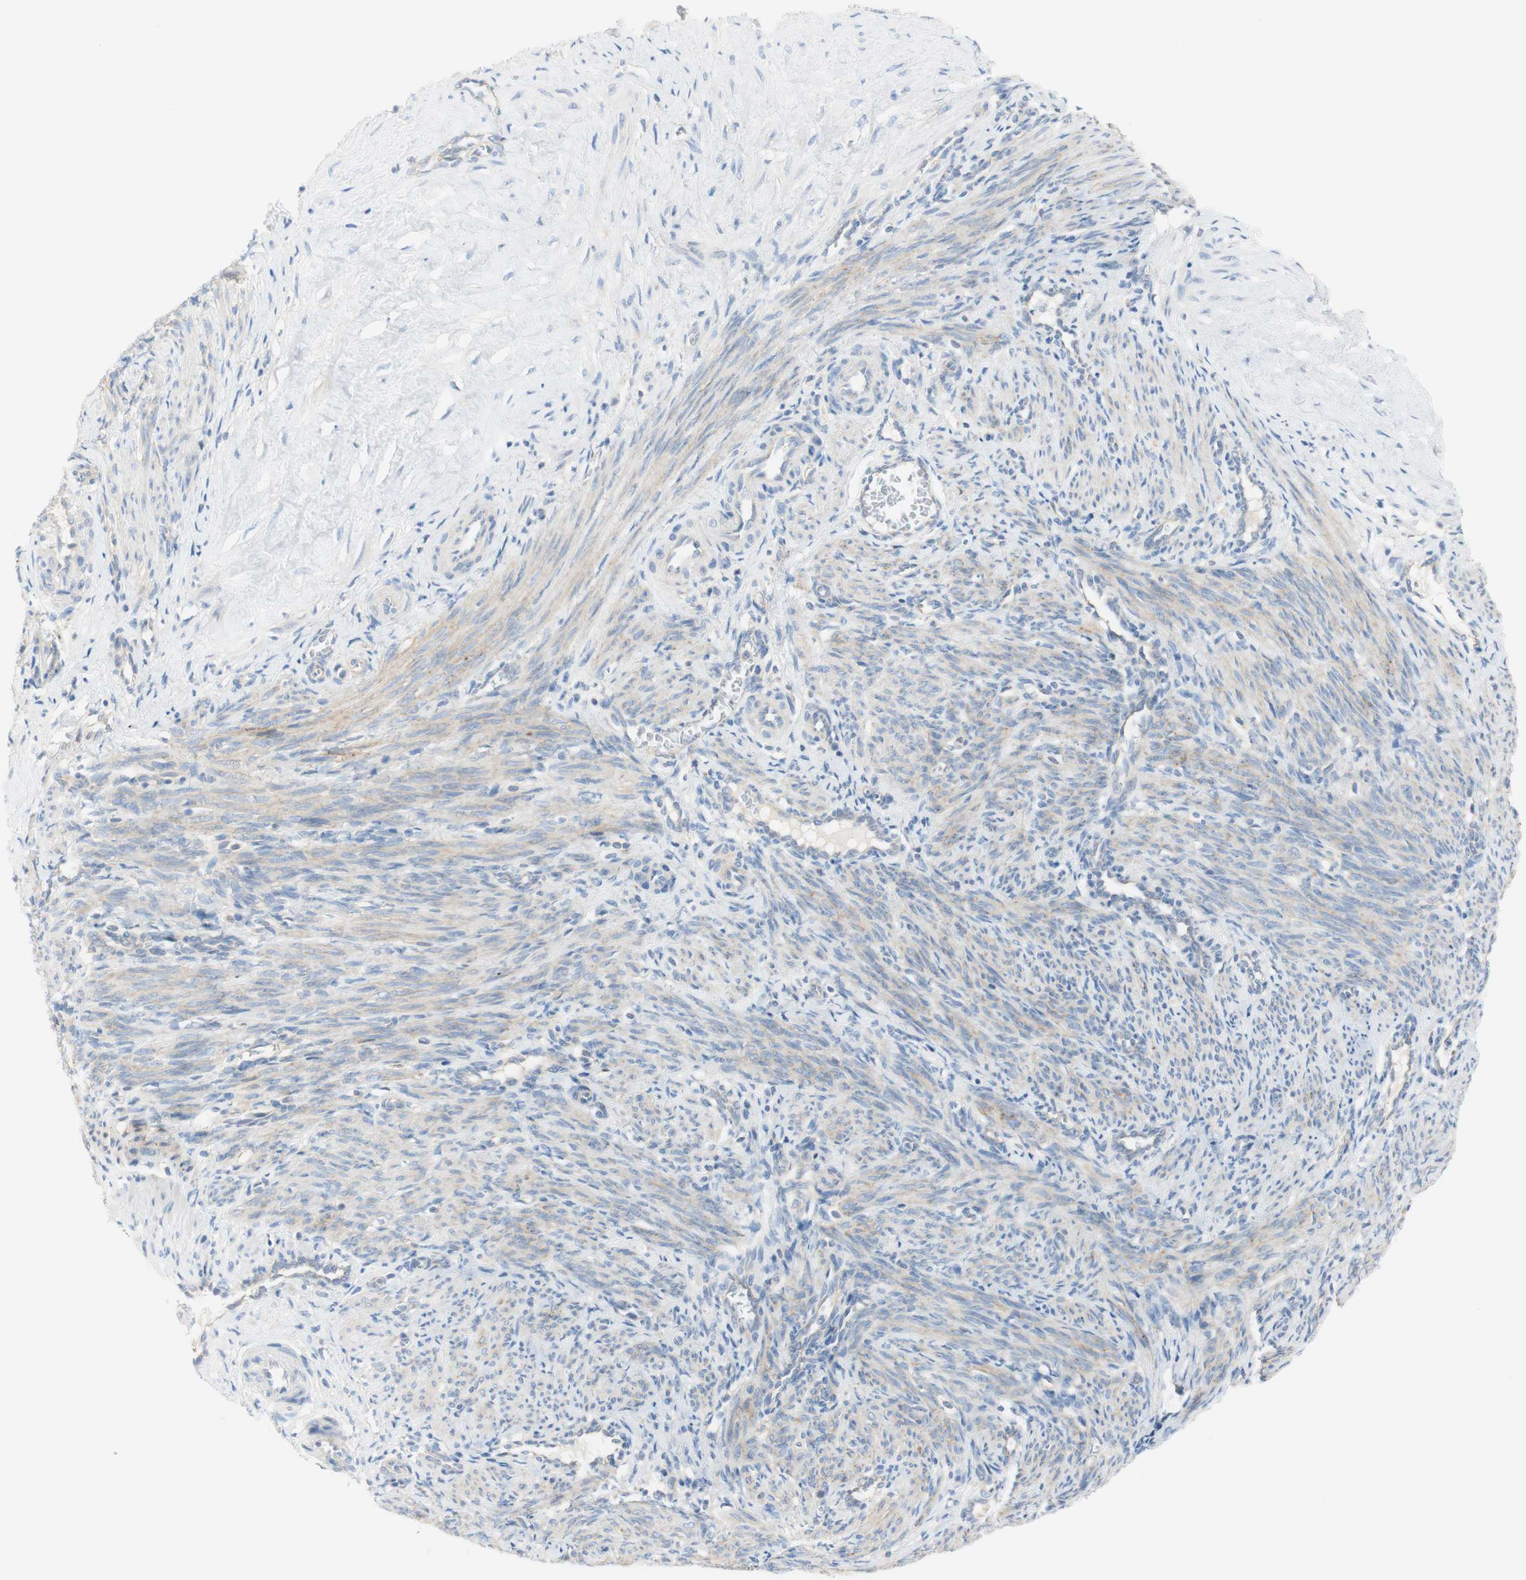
{"staining": {"intensity": "negative", "quantity": "none", "location": "none"}, "tissue": "smooth muscle", "cell_type": "Smooth muscle cells", "image_type": "normal", "snomed": [{"axis": "morphology", "description": "Normal tissue, NOS"}, {"axis": "topography", "description": "Endometrium"}], "caption": "This is an IHC micrograph of benign human smooth muscle. There is no staining in smooth muscle cells.", "gene": "ATP2B1", "patient": {"sex": "female", "age": 33}}